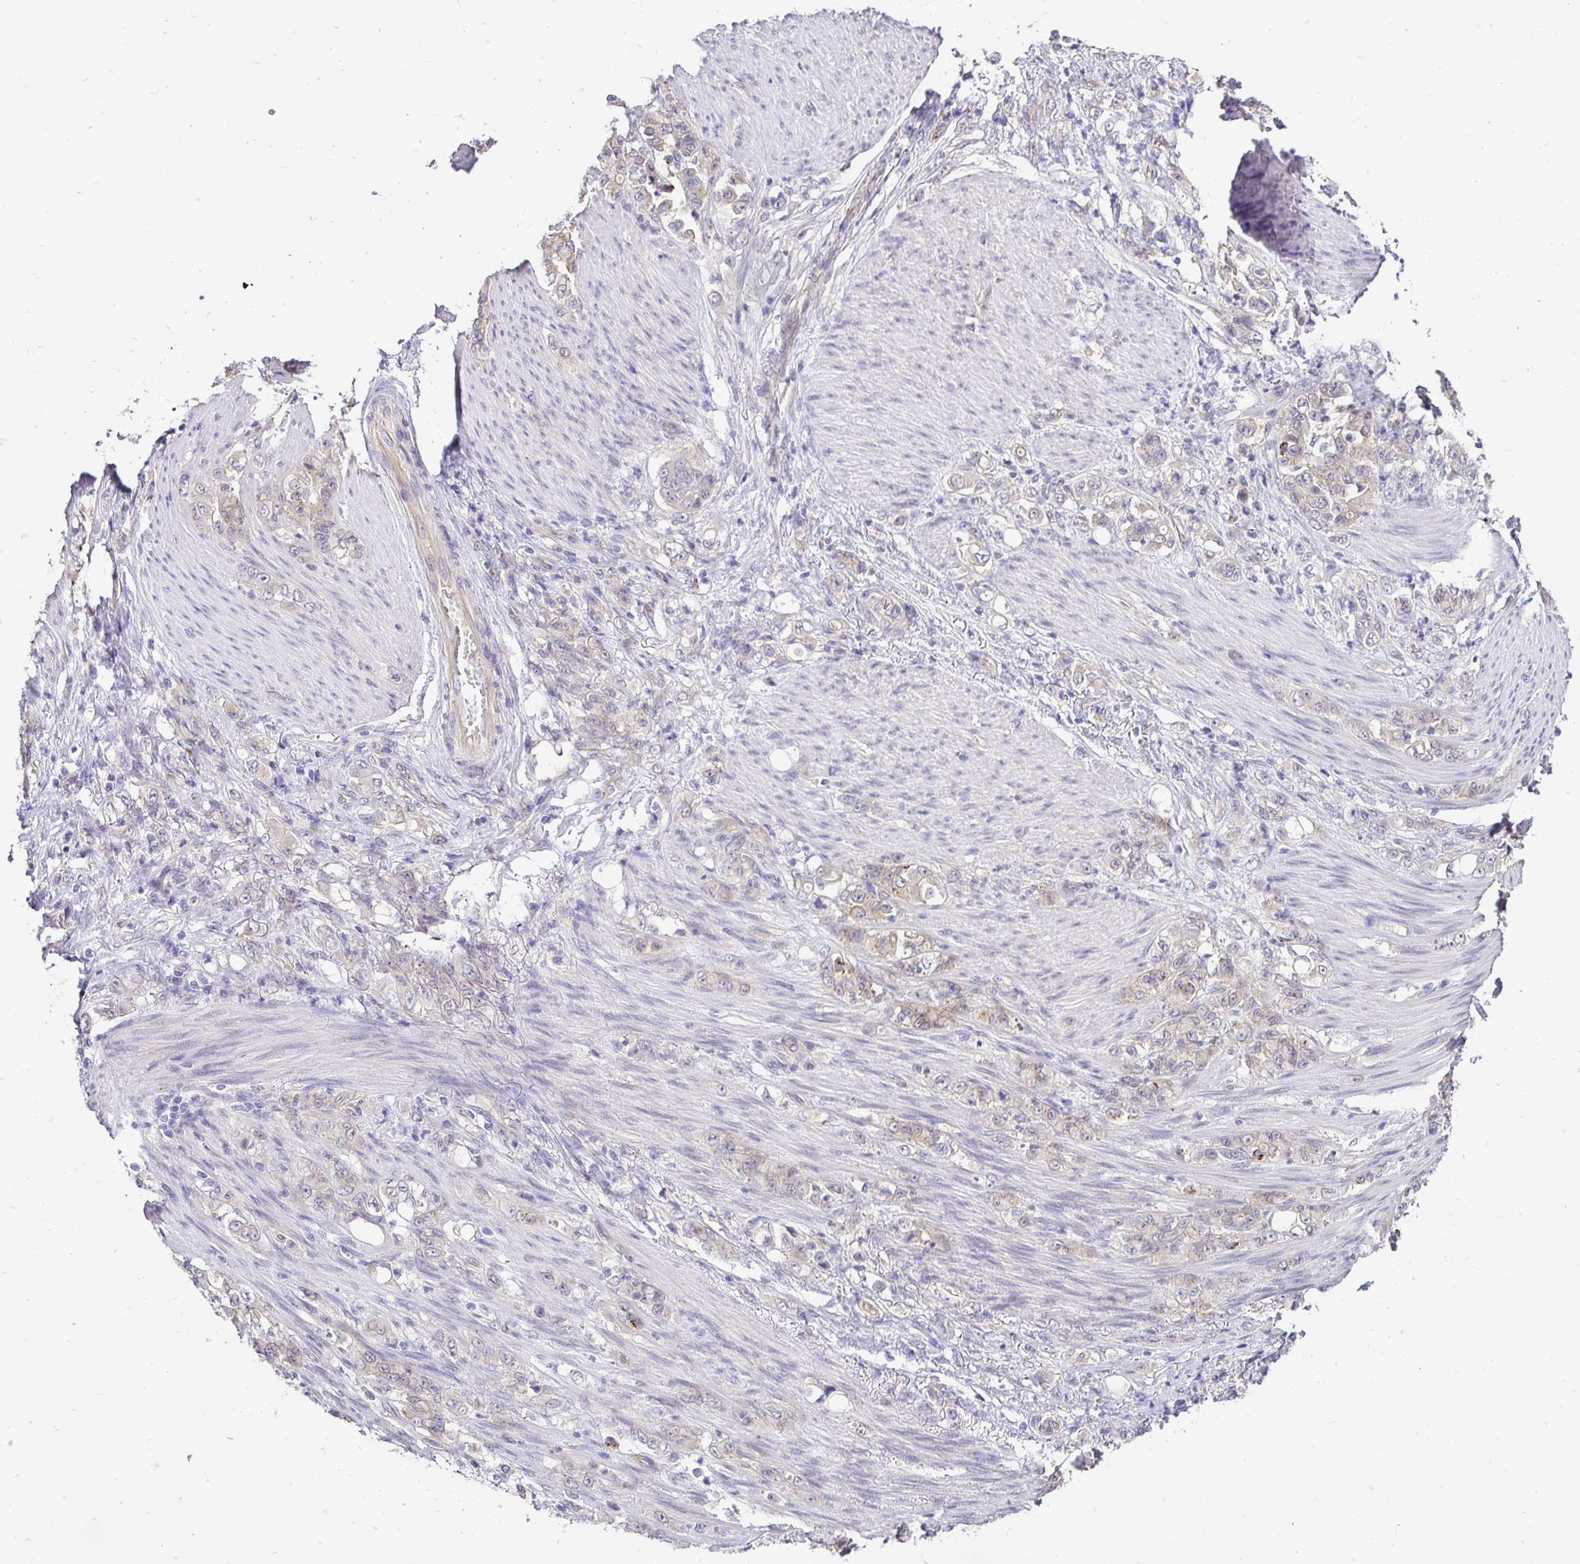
{"staining": {"intensity": "weak", "quantity": "<25%", "location": "cytoplasmic/membranous"}, "tissue": "stomach cancer", "cell_type": "Tumor cells", "image_type": "cancer", "snomed": [{"axis": "morphology", "description": "Adenocarcinoma, NOS"}, {"axis": "topography", "description": "Stomach"}], "caption": "Stomach cancer was stained to show a protein in brown. There is no significant staining in tumor cells.", "gene": "SLC9A1", "patient": {"sex": "female", "age": 79}}